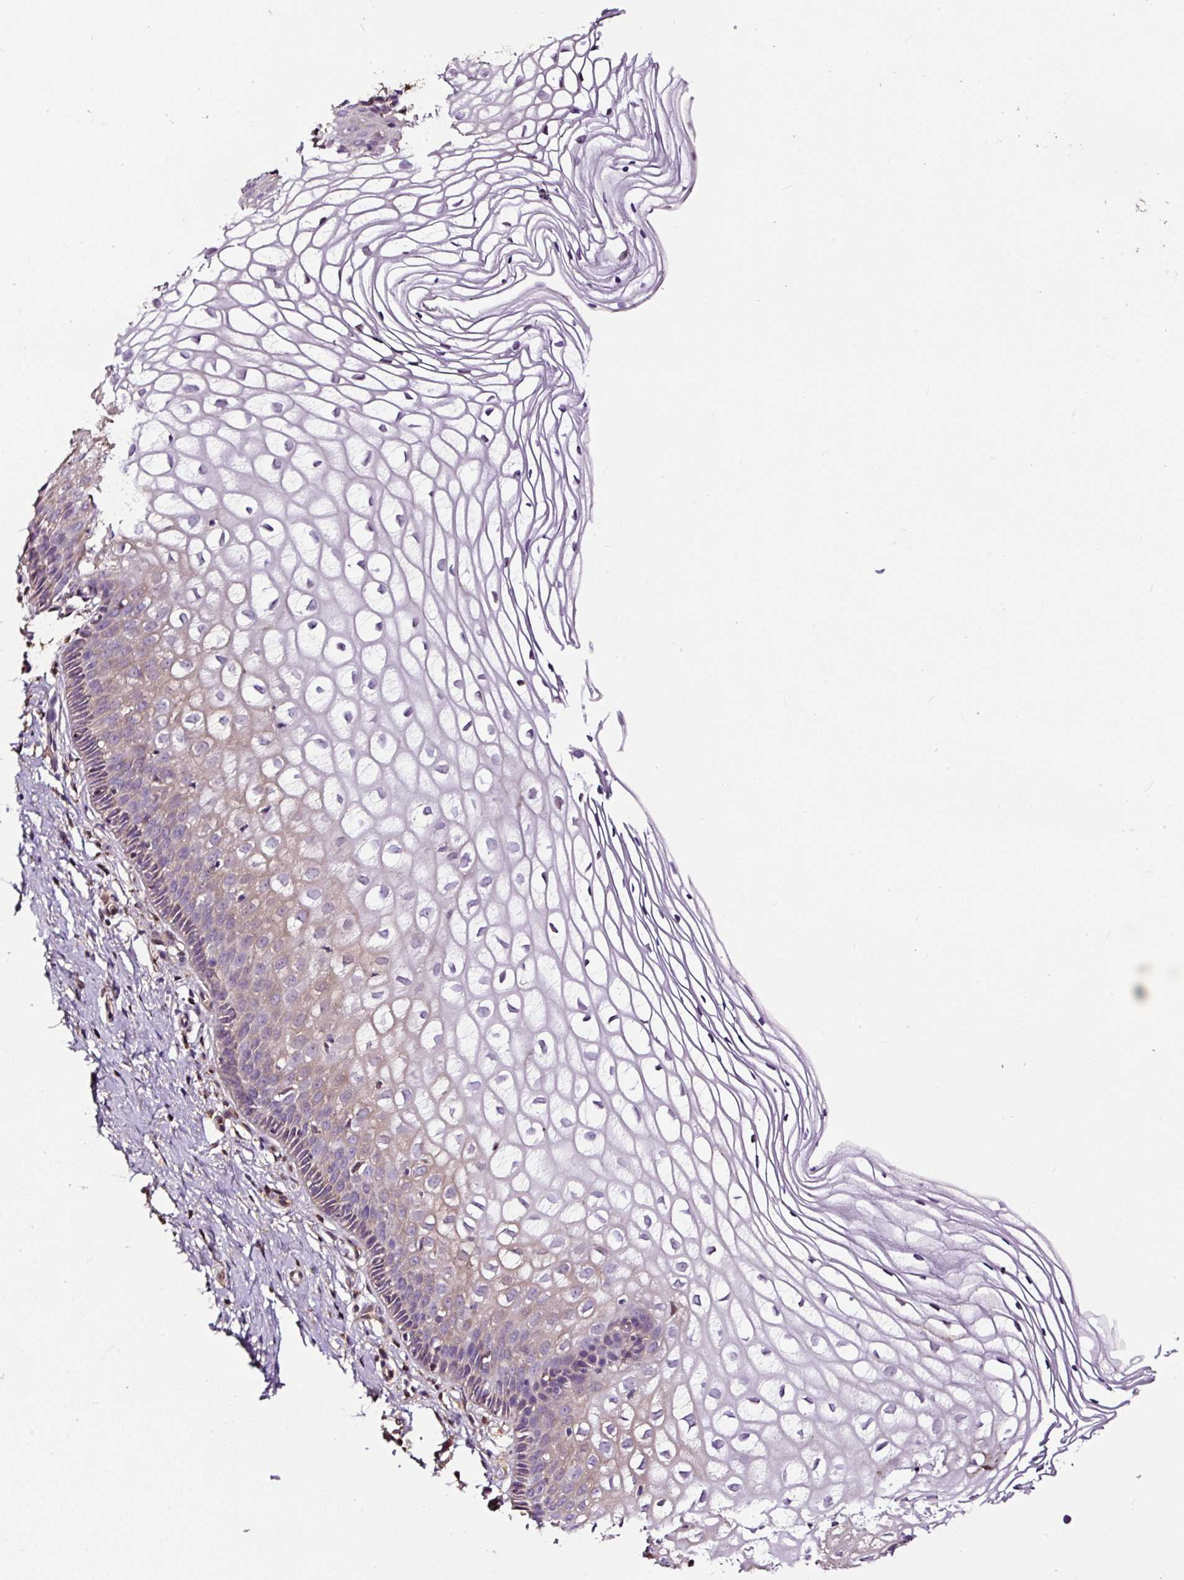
{"staining": {"intensity": "negative", "quantity": "none", "location": "none"}, "tissue": "cervix", "cell_type": "Glandular cells", "image_type": "normal", "snomed": [{"axis": "morphology", "description": "Normal tissue, NOS"}, {"axis": "topography", "description": "Cervix"}], "caption": "This is an IHC photomicrograph of unremarkable human cervix. There is no positivity in glandular cells.", "gene": "LRRC24", "patient": {"sex": "female", "age": 36}}